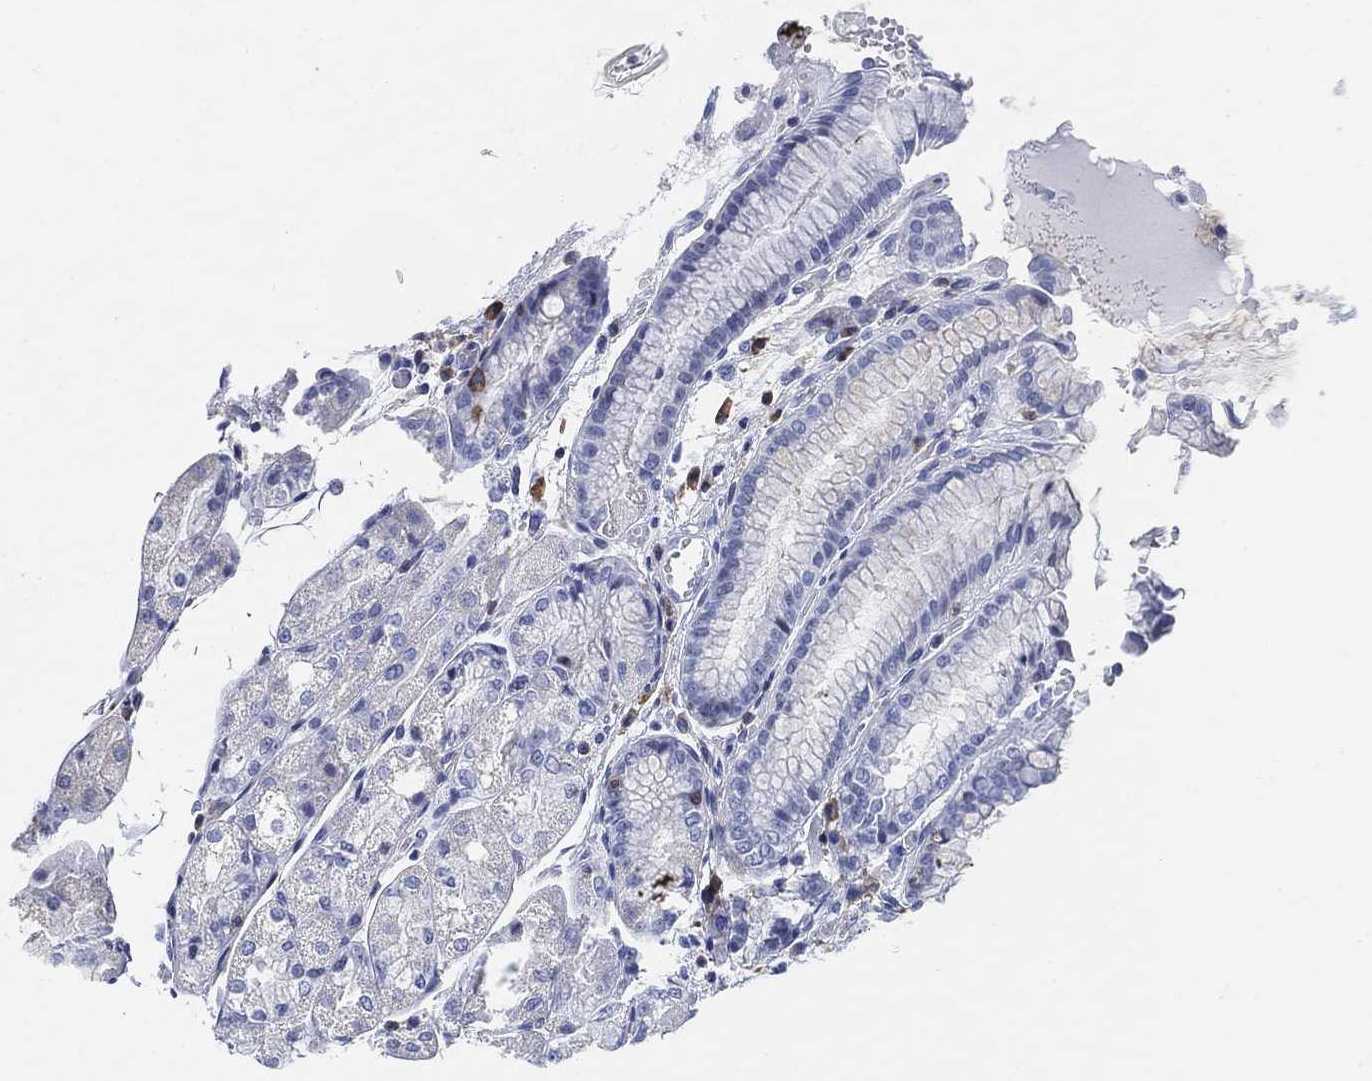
{"staining": {"intensity": "negative", "quantity": "none", "location": "none"}, "tissue": "stomach", "cell_type": "Glandular cells", "image_type": "normal", "snomed": [{"axis": "morphology", "description": "Normal tissue, NOS"}, {"axis": "topography", "description": "Stomach, upper"}], "caption": "This is an IHC photomicrograph of benign stomach. There is no positivity in glandular cells.", "gene": "FYB1", "patient": {"sex": "male", "age": 72}}